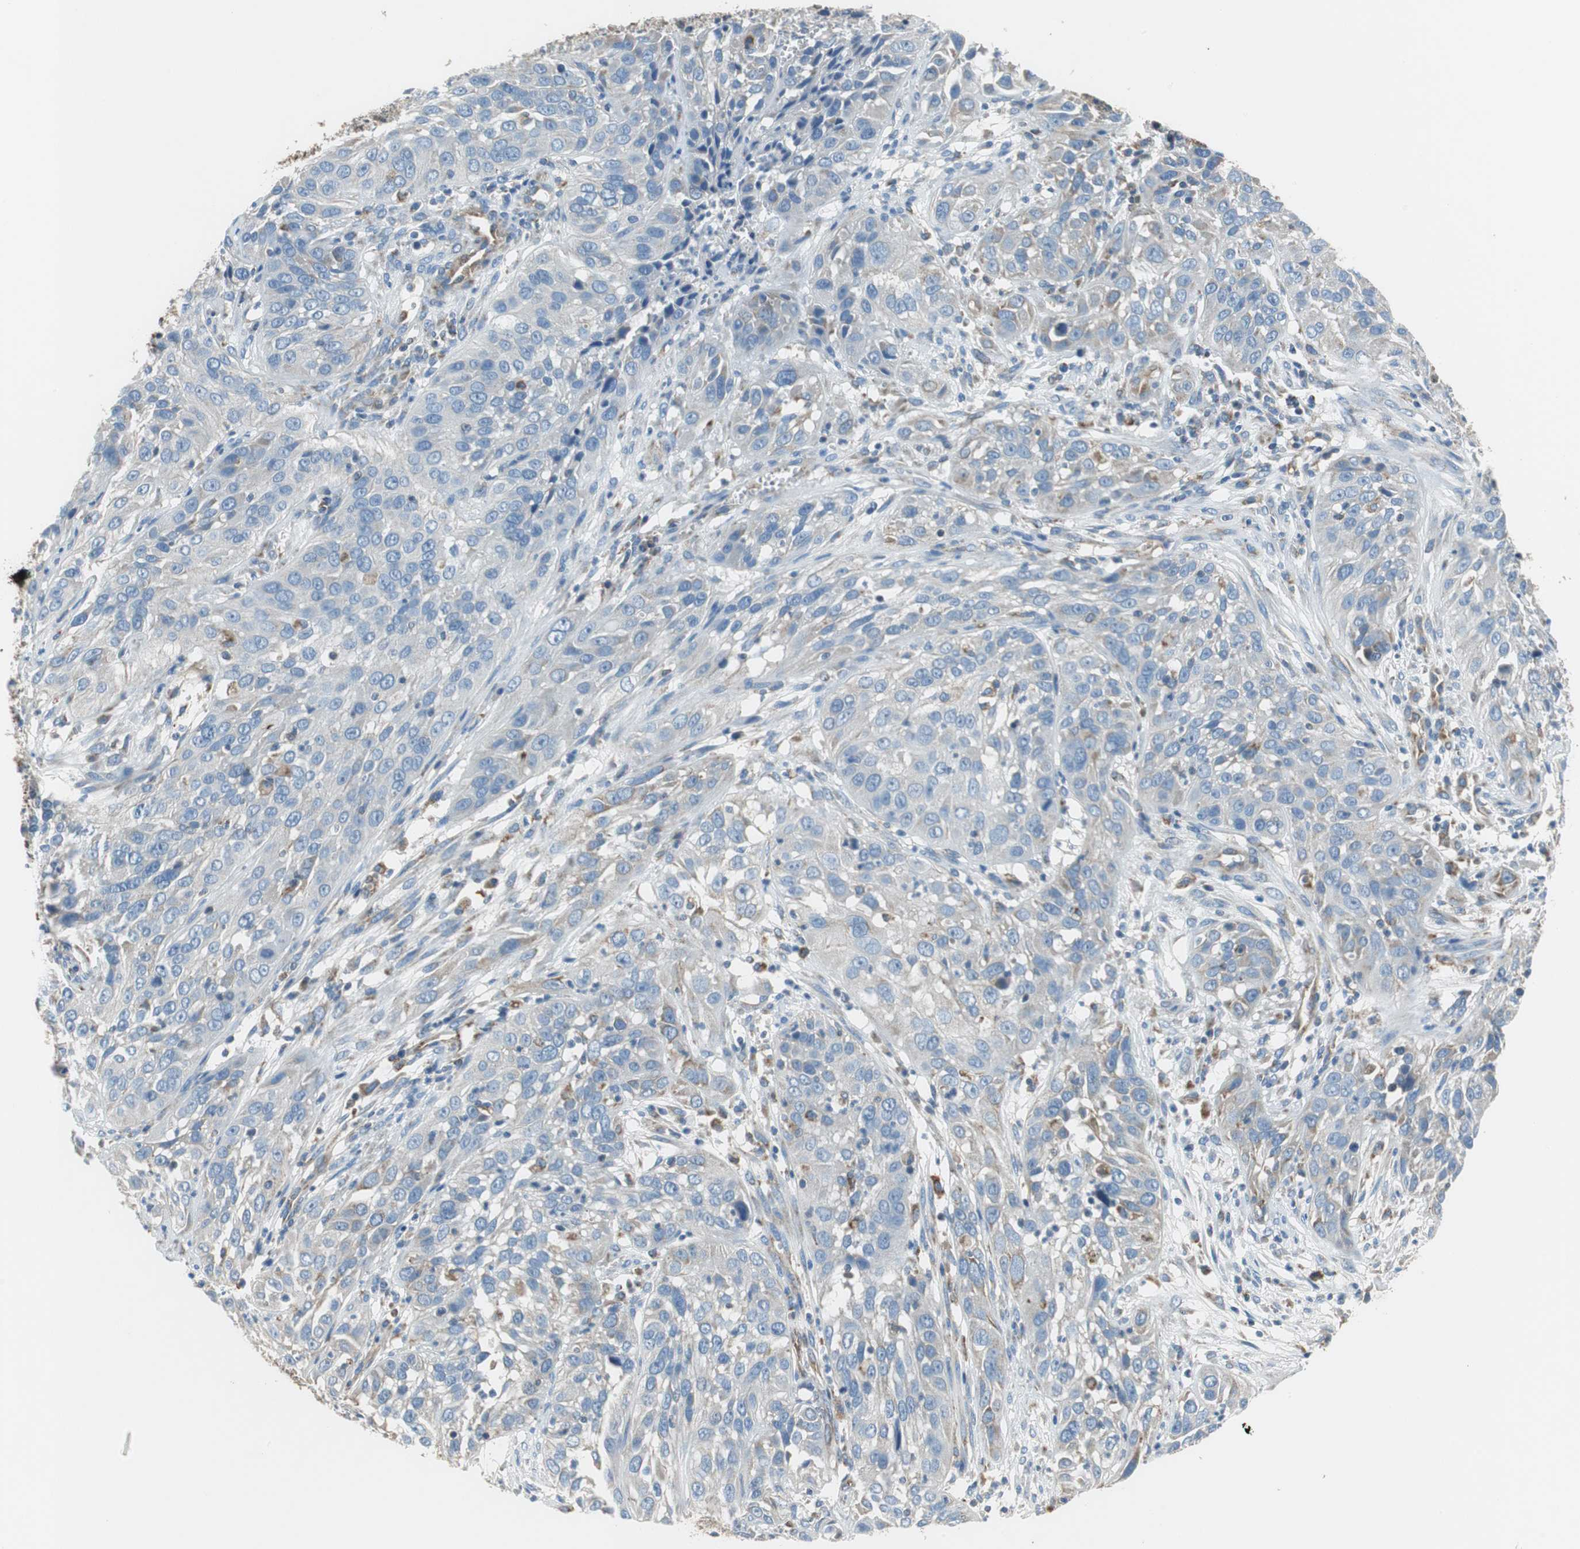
{"staining": {"intensity": "weak", "quantity": "<25%", "location": "cytoplasmic/membranous"}, "tissue": "cervical cancer", "cell_type": "Tumor cells", "image_type": "cancer", "snomed": [{"axis": "morphology", "description": "Squamous cell carcinoma, NOS"}, {"axis": "topography", "description": "Cervix"}], "caption": "IHC photomicrograph of neoplastic tissue: human cervical squamous cell carcinoma stained with DAB (3,3'-diaminobenzidine) reveals no significant protein positivity in tumor cells.", "gene": "GSTK1", "patient": {"sex": "female", "age": 32}}